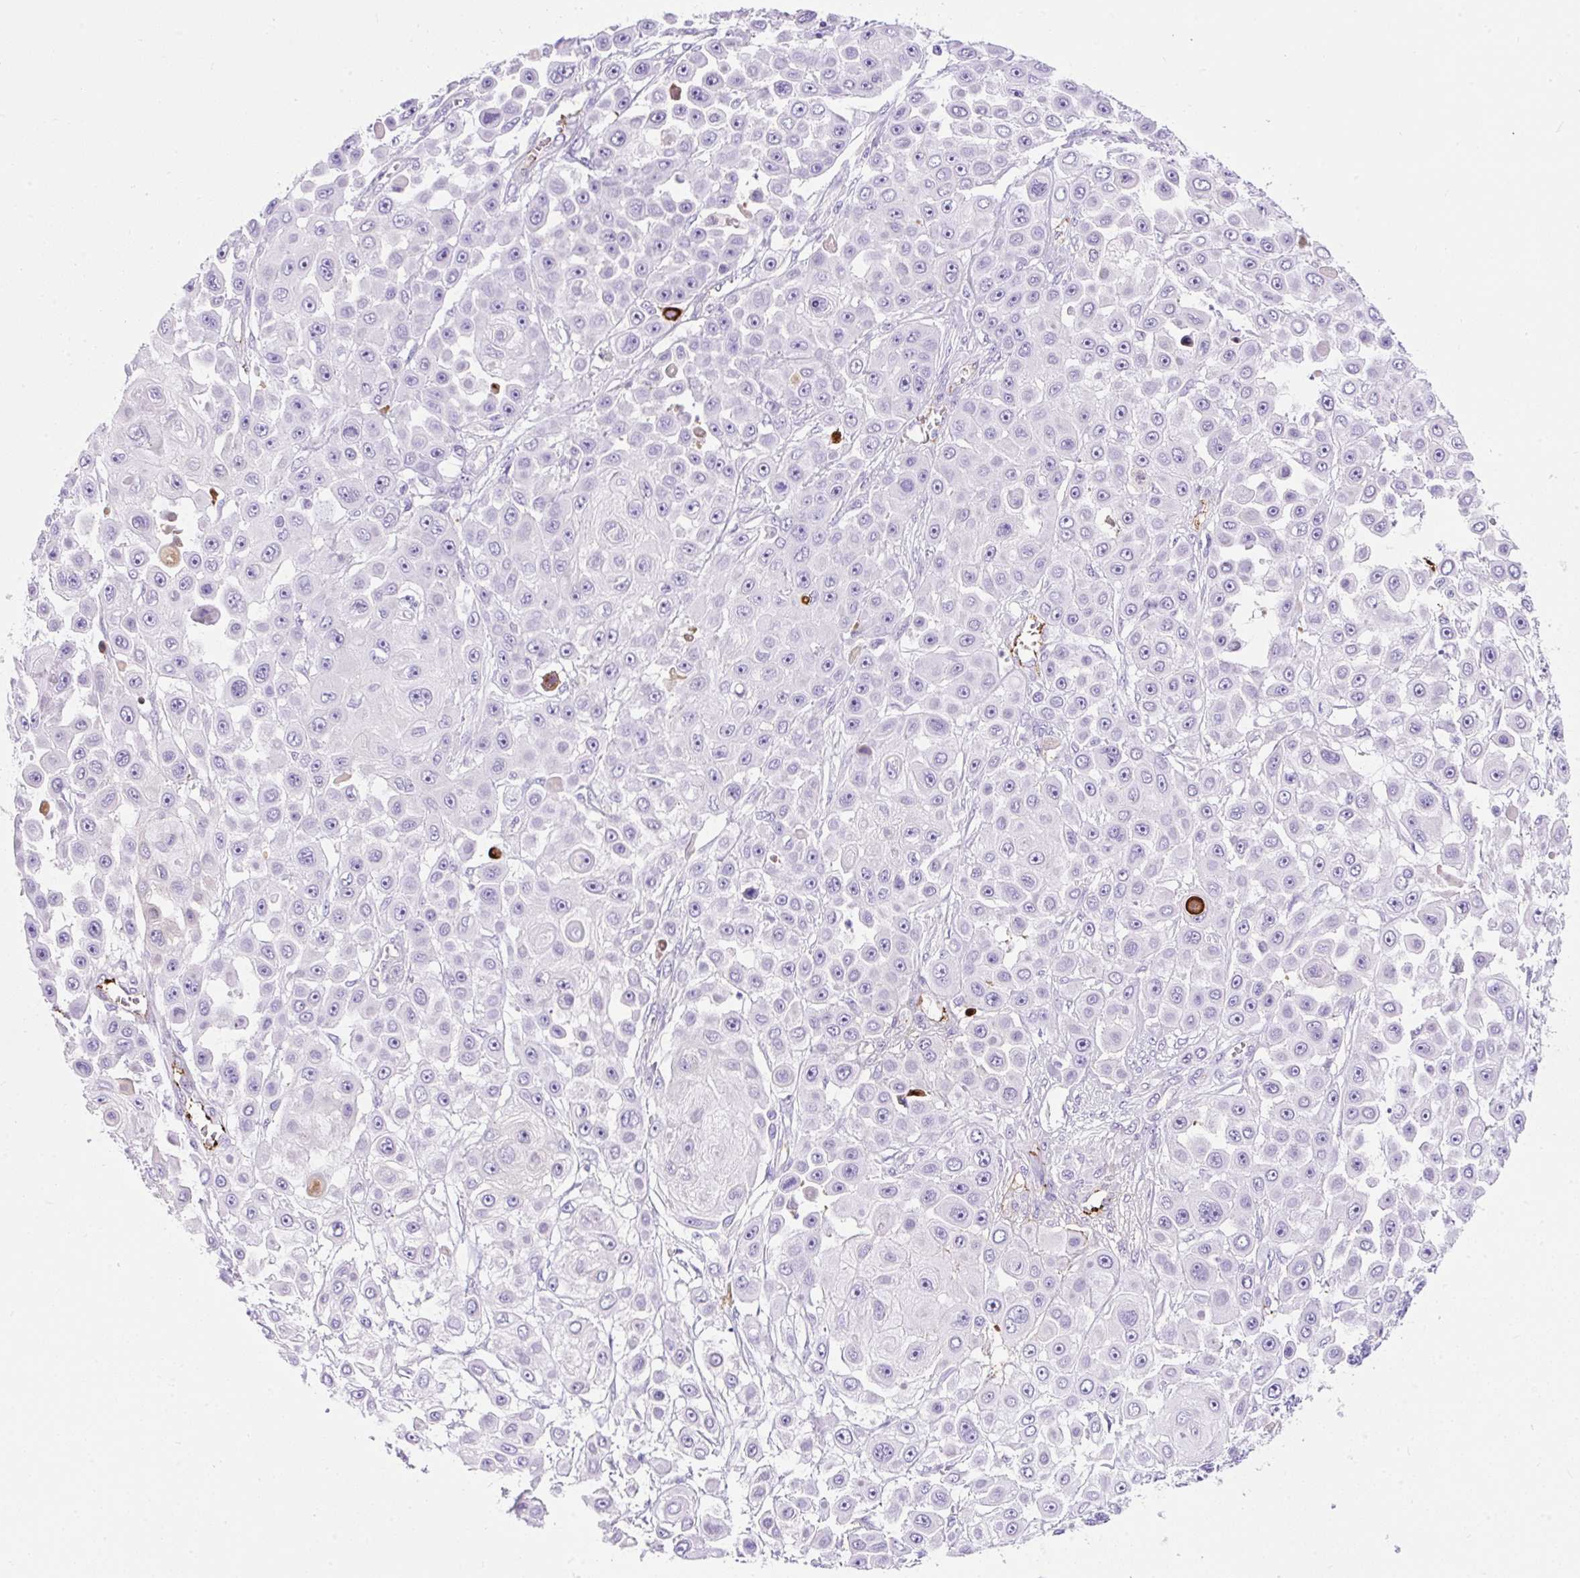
{"staining": {"intensity": "negative", "quantity": "none", "location": "none"}, "tissue": "skin cancer", "cell_type": "Tumor cells", "image_type": "cancer", "snomed": [{"axis": "morphology", "description": "Squamous cell carcinoma, NOS"}, {"axis": "topography", "description": "Skin"}], "caption": "High power microscopy micrograph of an IHC micrograph of skin squamous cell carcinoma, revealing no significant positivity in tumor cells.", "gene": "APOC4-APOC2", "patient": {"sex": "male", "age": 67}}